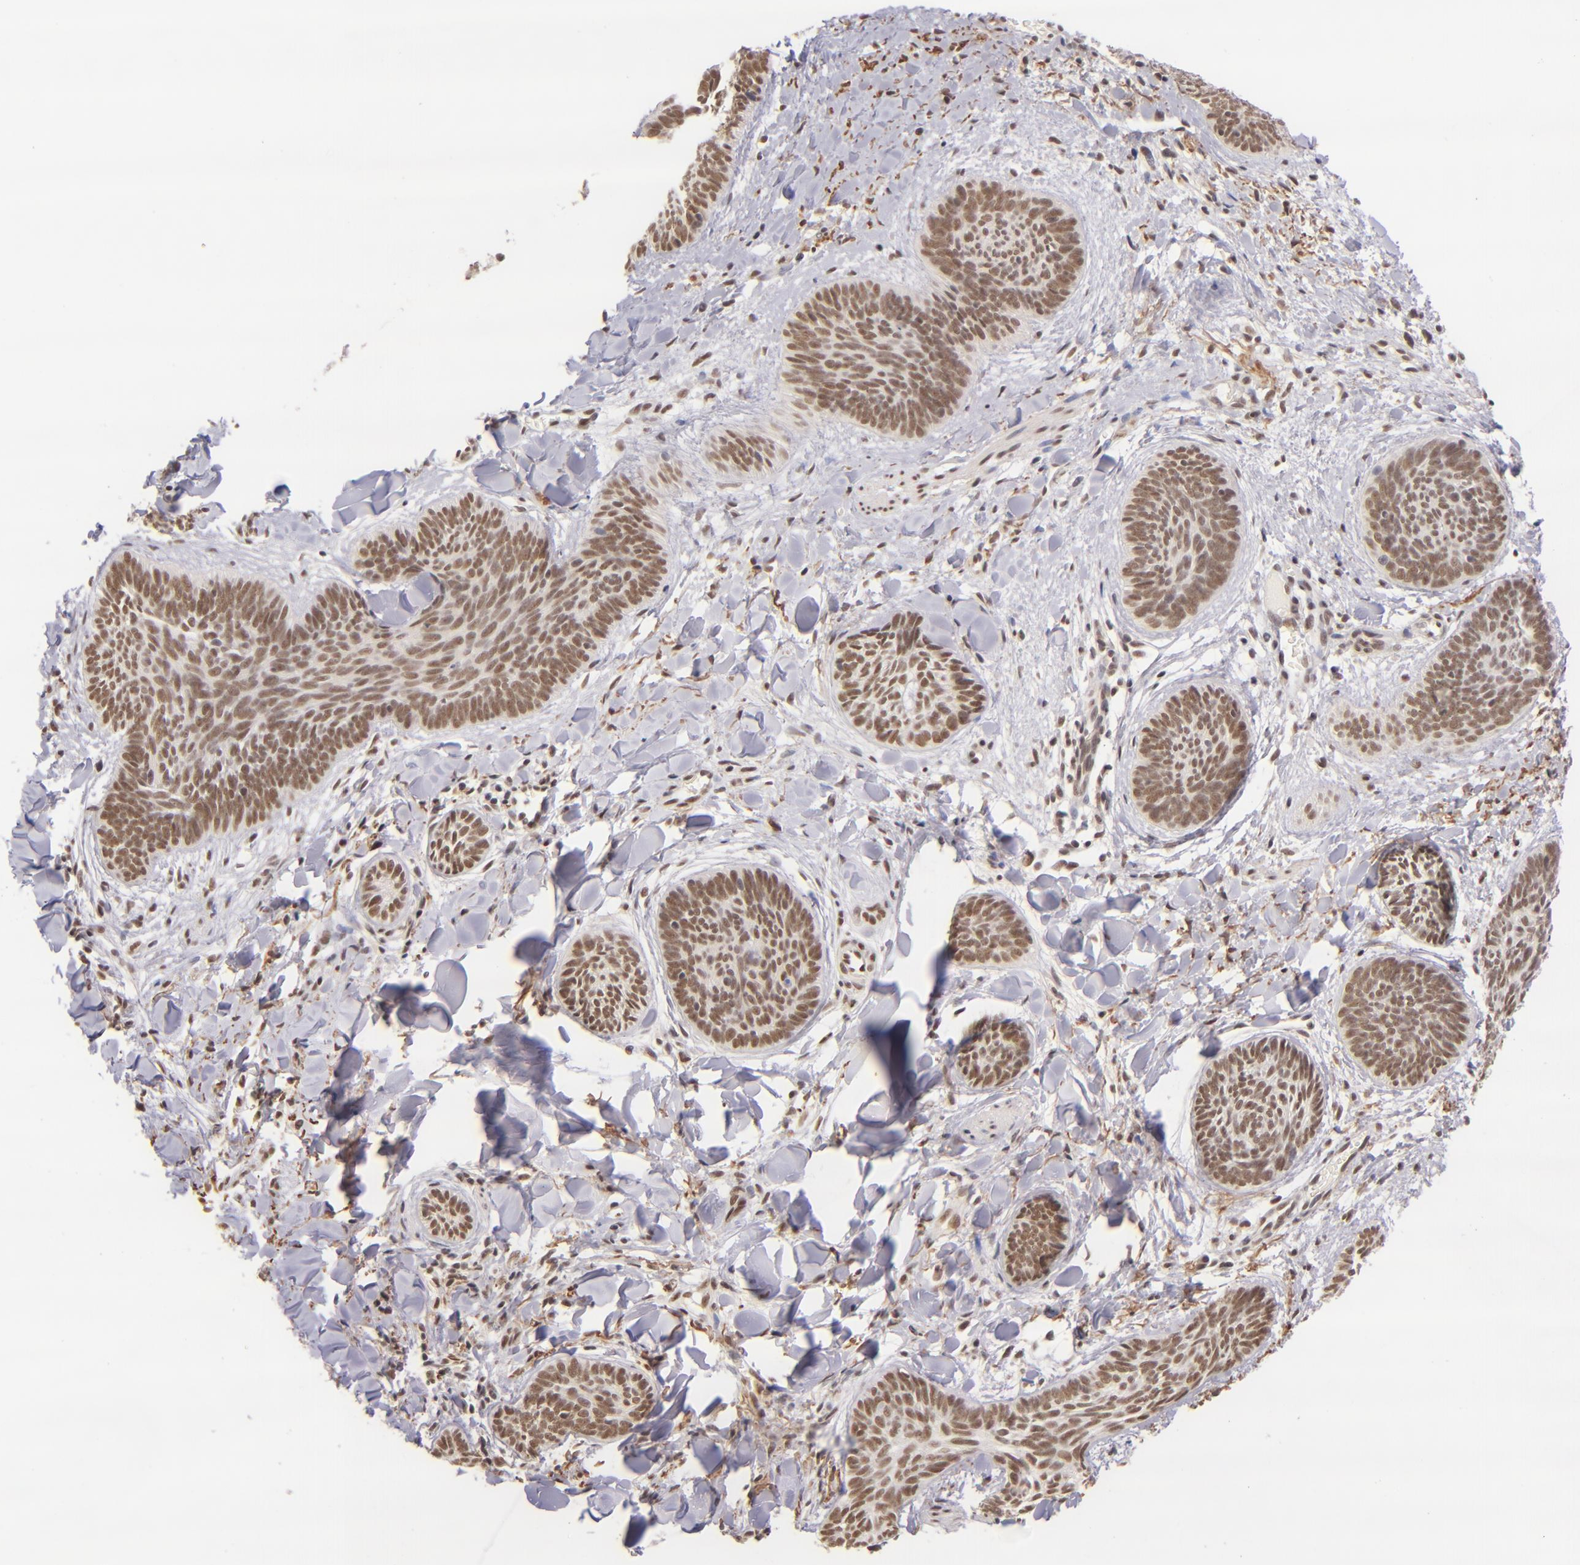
{"staining": {"intensity": "moderate", "quantity": ">75%", "location": "nuclear"}, "tissue": "skin cancer", "cell_type": "Tumor cells", "image_type": "cancer", "snomed": [{"axis": "morphology", "description": "Basal cell carcinoma"}, {"axis": "topography", "description": "Skin"}], "caption": "Skin basal cell carcinoma was stained to show a protein in brown. There is medium levels of moderate nuclear positivity in about >75% of tumor cells. (DAB = brown stain, brightfield microscopy at high magnification).", "gene": "ZNF148", "patient": {"sex": "female", "age": 81}}